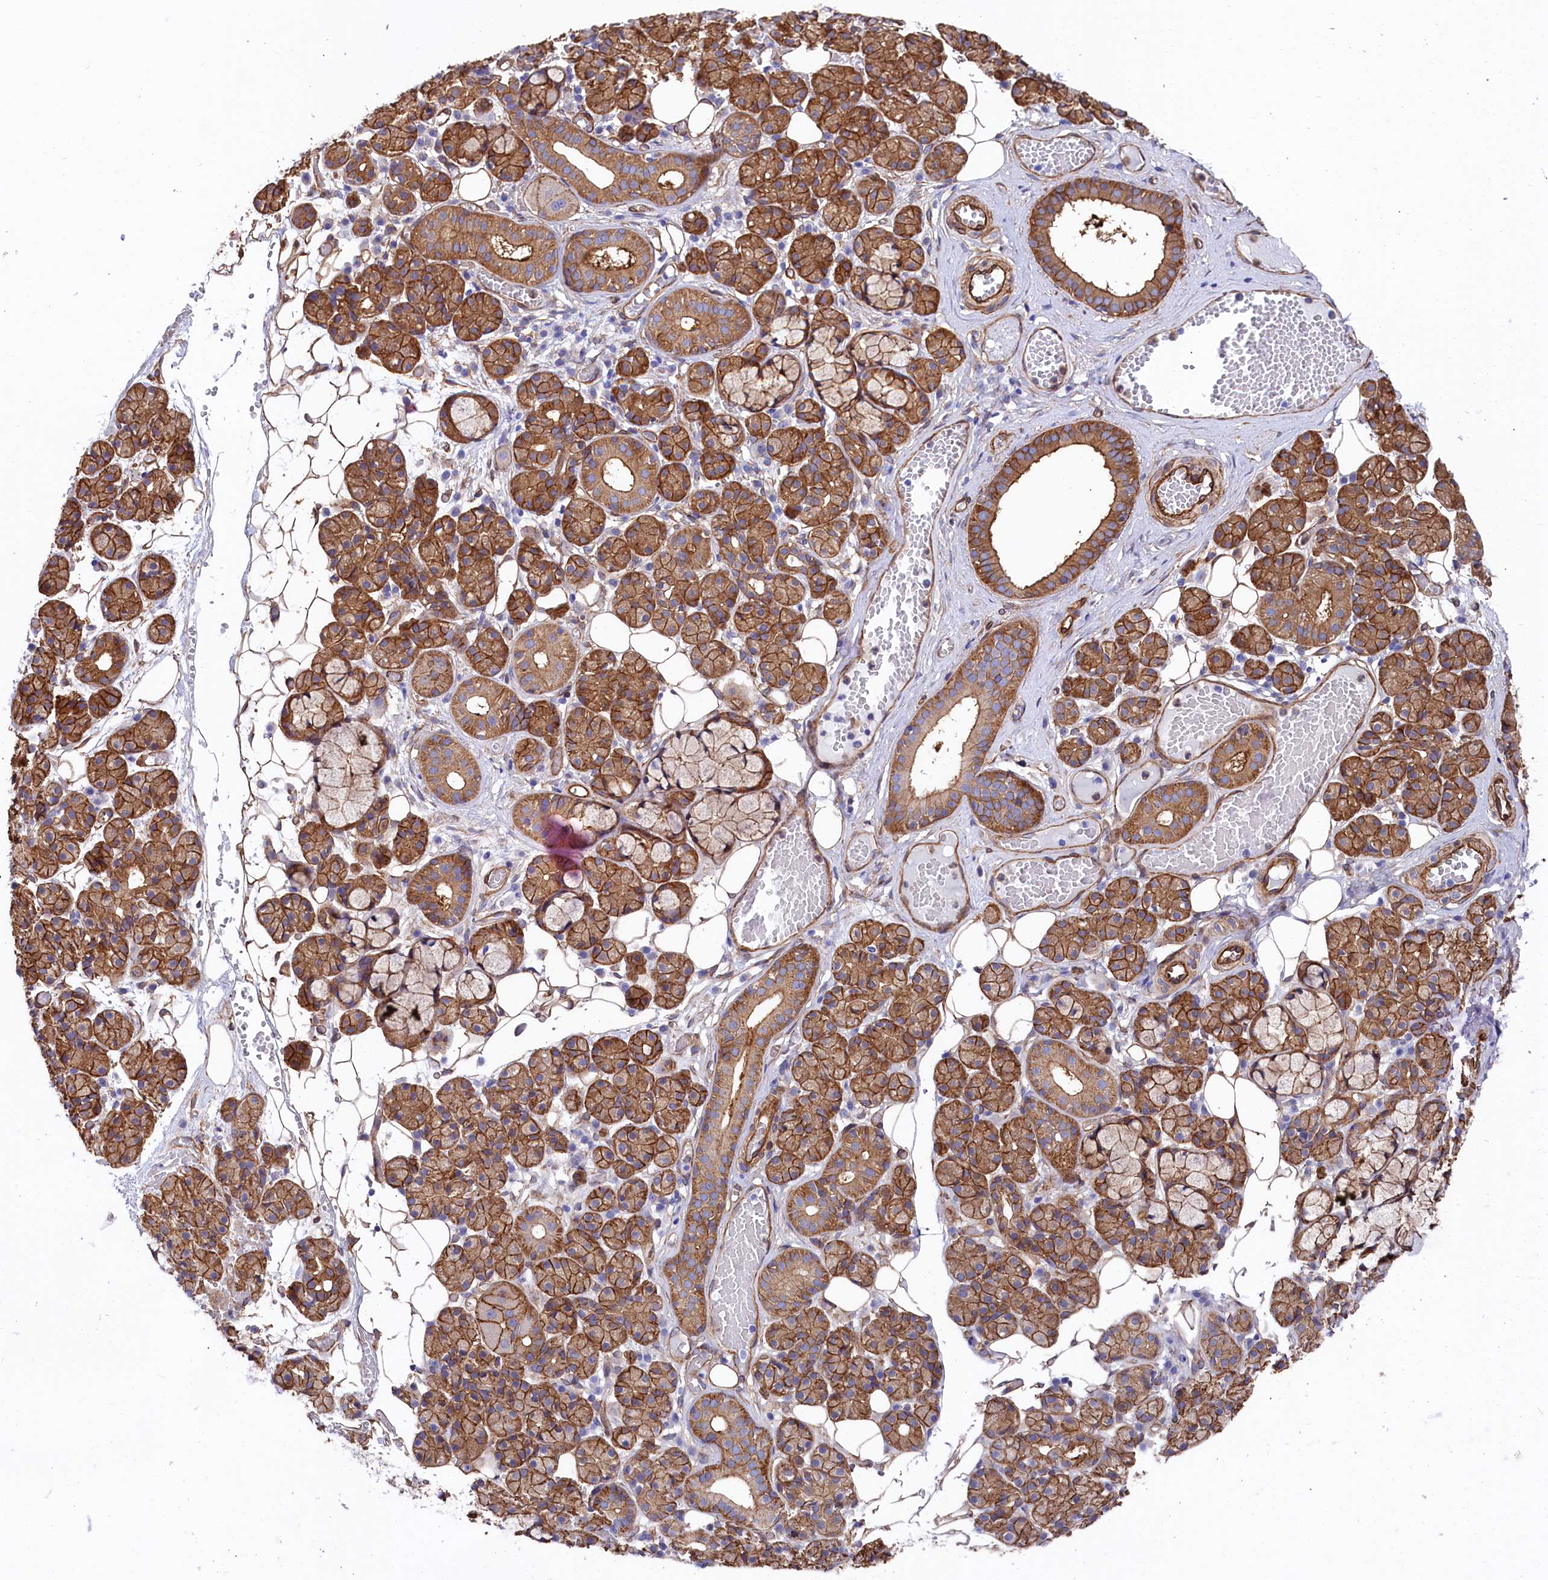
{"staining": {"intensity": "moderate", "quantity": ">75%", "location": "cytoplasmic/membranous"}, "tissue": "salivary gland", "cell_type": "Glandular cells", "image_type": "normal", "snomed": [{"axis": "morphology", "description": "Normal tissue, NOS"}, {"axis": "topography", "description": "Salivary gland"}], "caption": "An IHC histopathology image of unremarkable tissue is shown. Protein staining in brown highlights moderate cytoplasmic/membranous positivity in salivary gland within glandular cells. Using DAB (brown) and hematoxylin (blue) stains, captured at high magnification using brightfield microscopy.", "gene": "TNKS1BP1", "patient": {"sex": "male", "age": 63}}